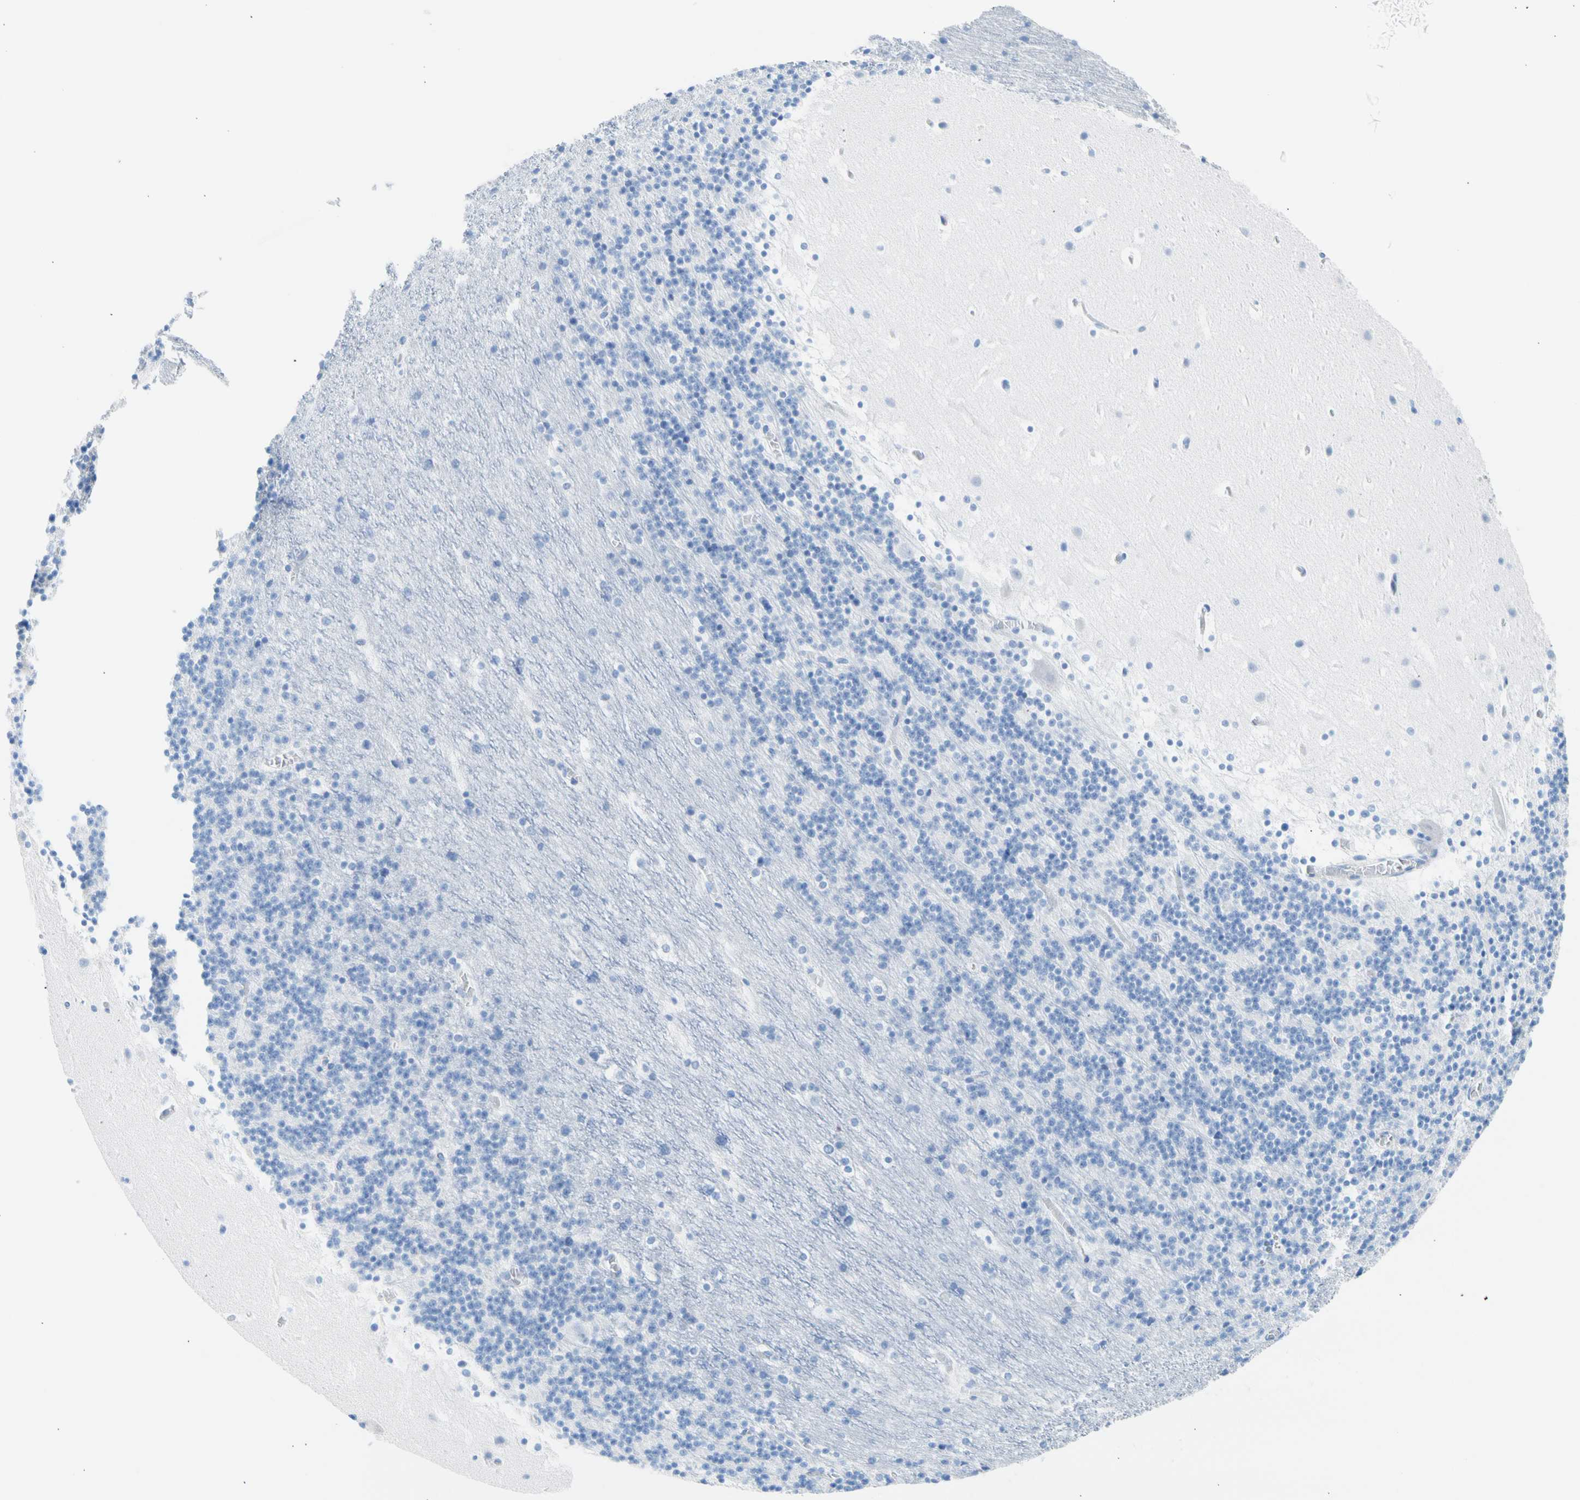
{"staining": {"intensity": "negative", "quantity": "none", "location": "none"}, "tissue": "cerebellum", "cell_type": "Cells in granular layer", "image_type": "normal", "snomed": [{"axis": "morphology", "description": "Normal tissue, NOS"}, {"axis": "topography", "description": "Cerebellum"}], "caption": "Immunohistochemistry image of benign cerebellum: human cerebellum stained with DAB reveals no significant protein staining in cells in granular layer. (DAB (3,3'-diaminobenzidine) immunohistochemistry (IHC) visualized using brightfield microscopy, high magnification).", "gene": "CEL", "patient": {"sex": "male", "age": 45}}